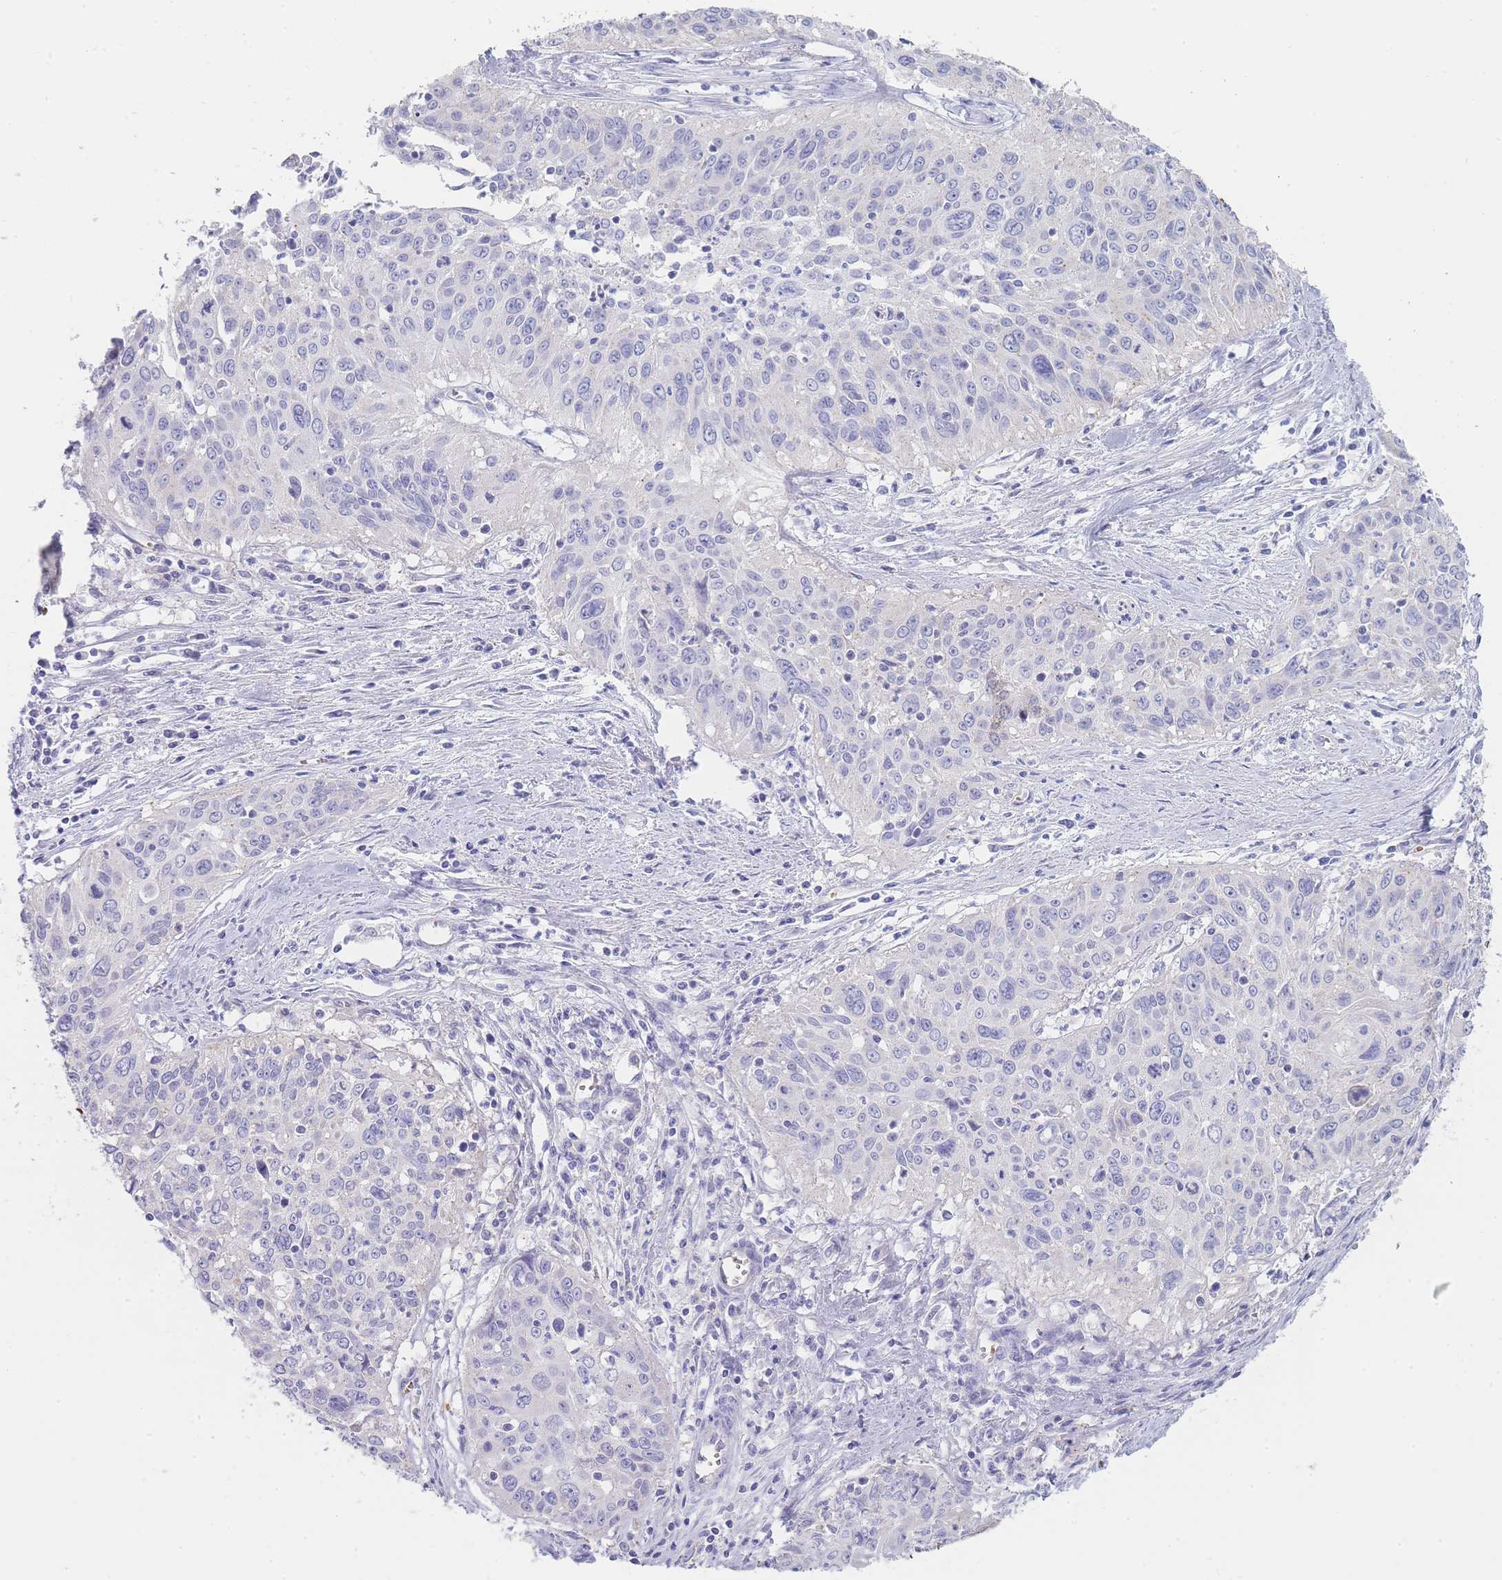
{"staining": {"intensity": "negative", "quantity": "none", "location": "none"}, "tissue": "cervical cancer", "cell_type": "Tumor cells", "image_type": "cancer", "snomed": [{"axis": "morphology", "description": "Squamous cell carcinoma, NOS"}, {"axis": "topography", "description": "Cervix"}], "caption": "The histopathology image displays no significant positivity in tumor cells of squamous cell carcinoma (cervical).", "gene": "HBG2", "patient": {"sex": "female", "age": 55}}